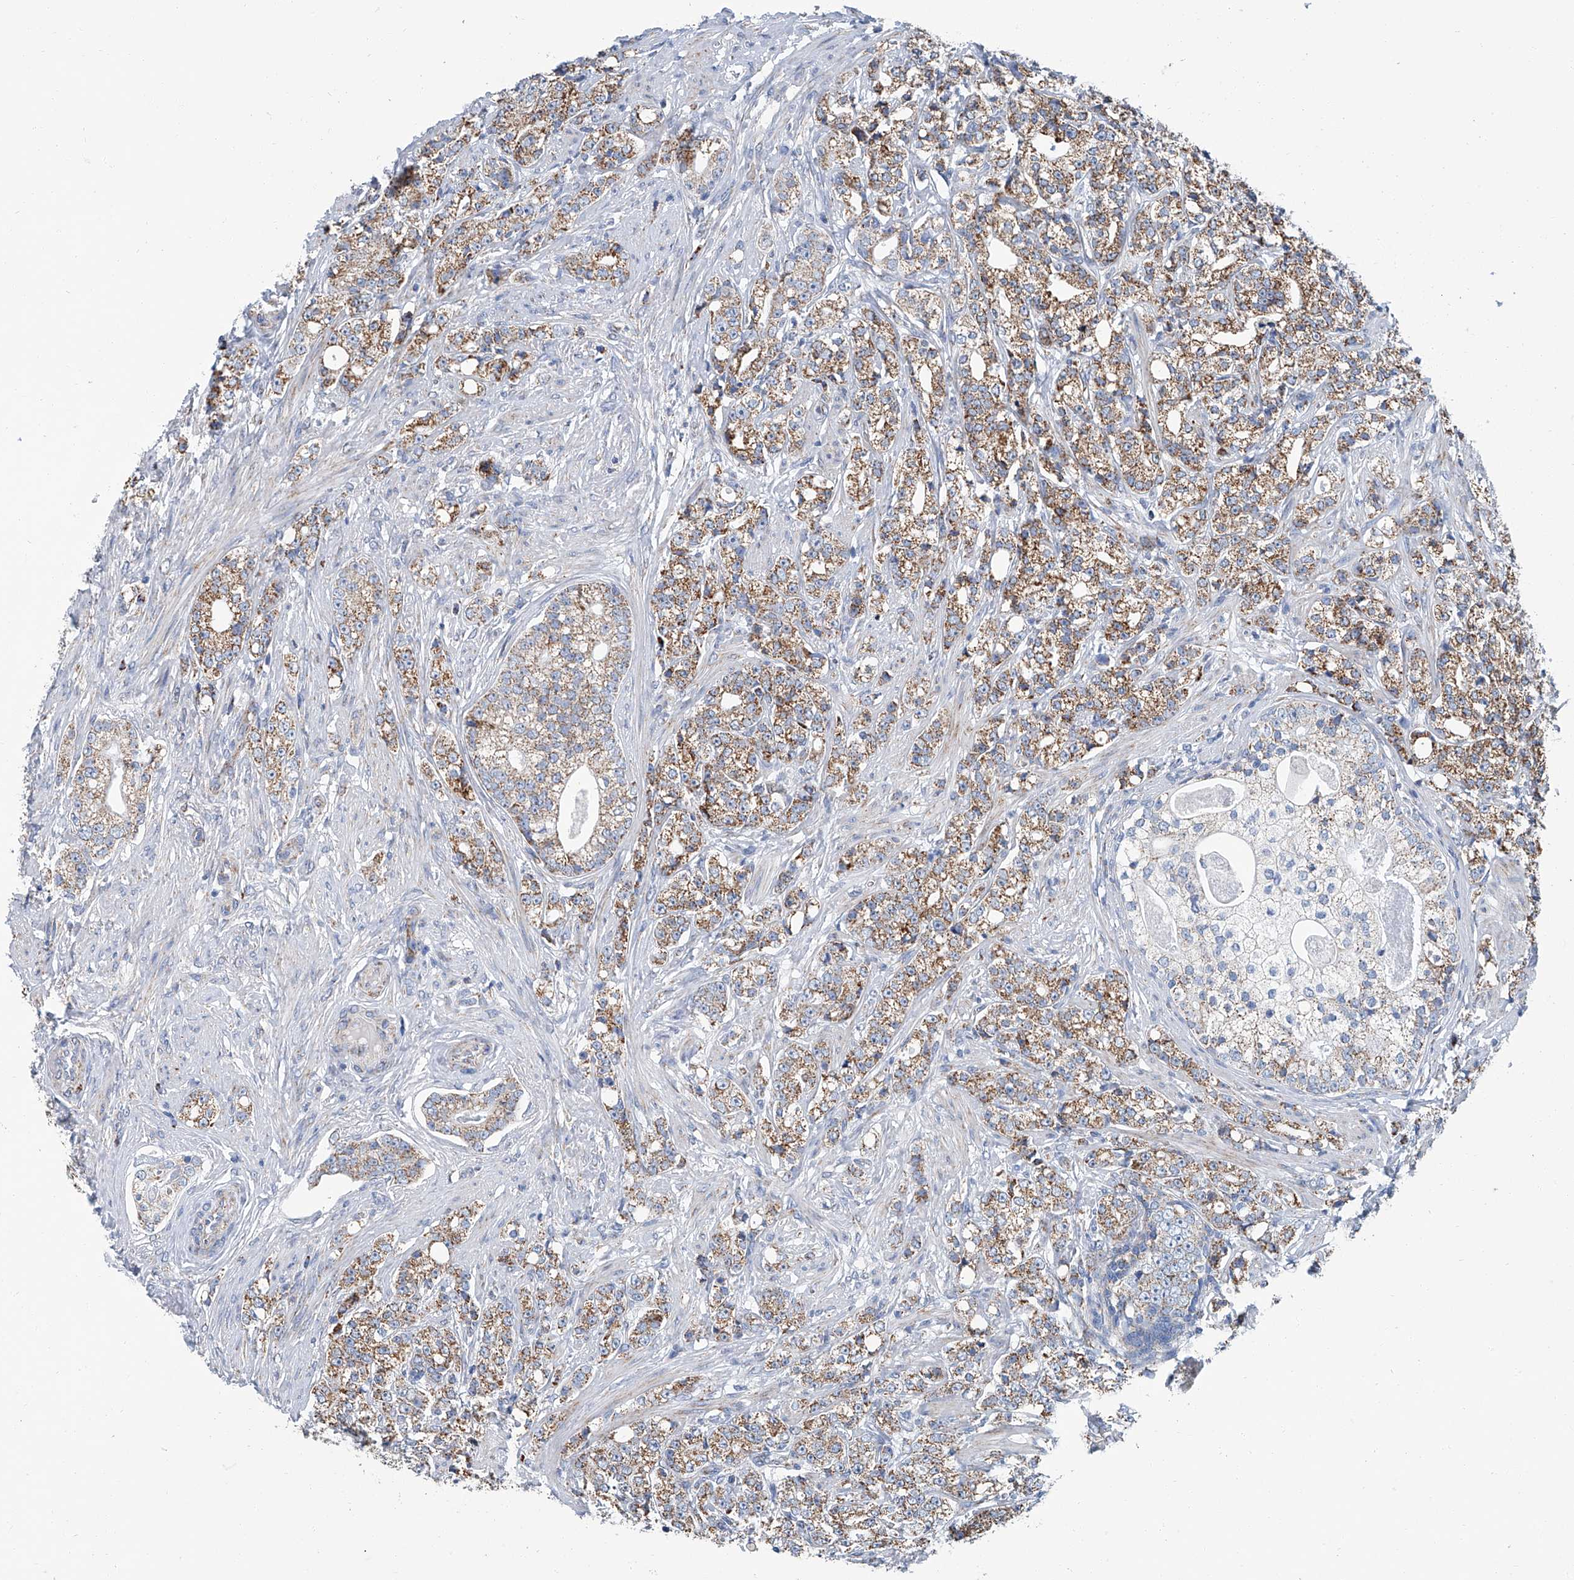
{"staining": {"intensity": "moderate", "quantity": "25%-75%", "location": "cytoplasmic/membranous"}, "tissue": "prostate cancer", "cell_type": "Tumor cells", "image_type": "cancer", "snomed": [{"axis": "morphology", "description": "Adenocarcinoma, High grade"}, {"axis": "topography", "description": "Prostate"}], "caption": "Immunohistochemistry (IHC) staining of prostate adenocarcinoma (high-grade), which demonstrates medium levels of moderate cytoplasmic/membranous expression in approximately 25%-75% of tumor cells indicating moderate cytoplasmic/membranous protein expression. The staining was performed using DAB (3,3'-diaminobenzidine) (brown) for protein detection and nuclei were counterstained in hematoxylin (blue).", "gene": "MT-ND1", "patient": {"sex": "male", "age": 69}}